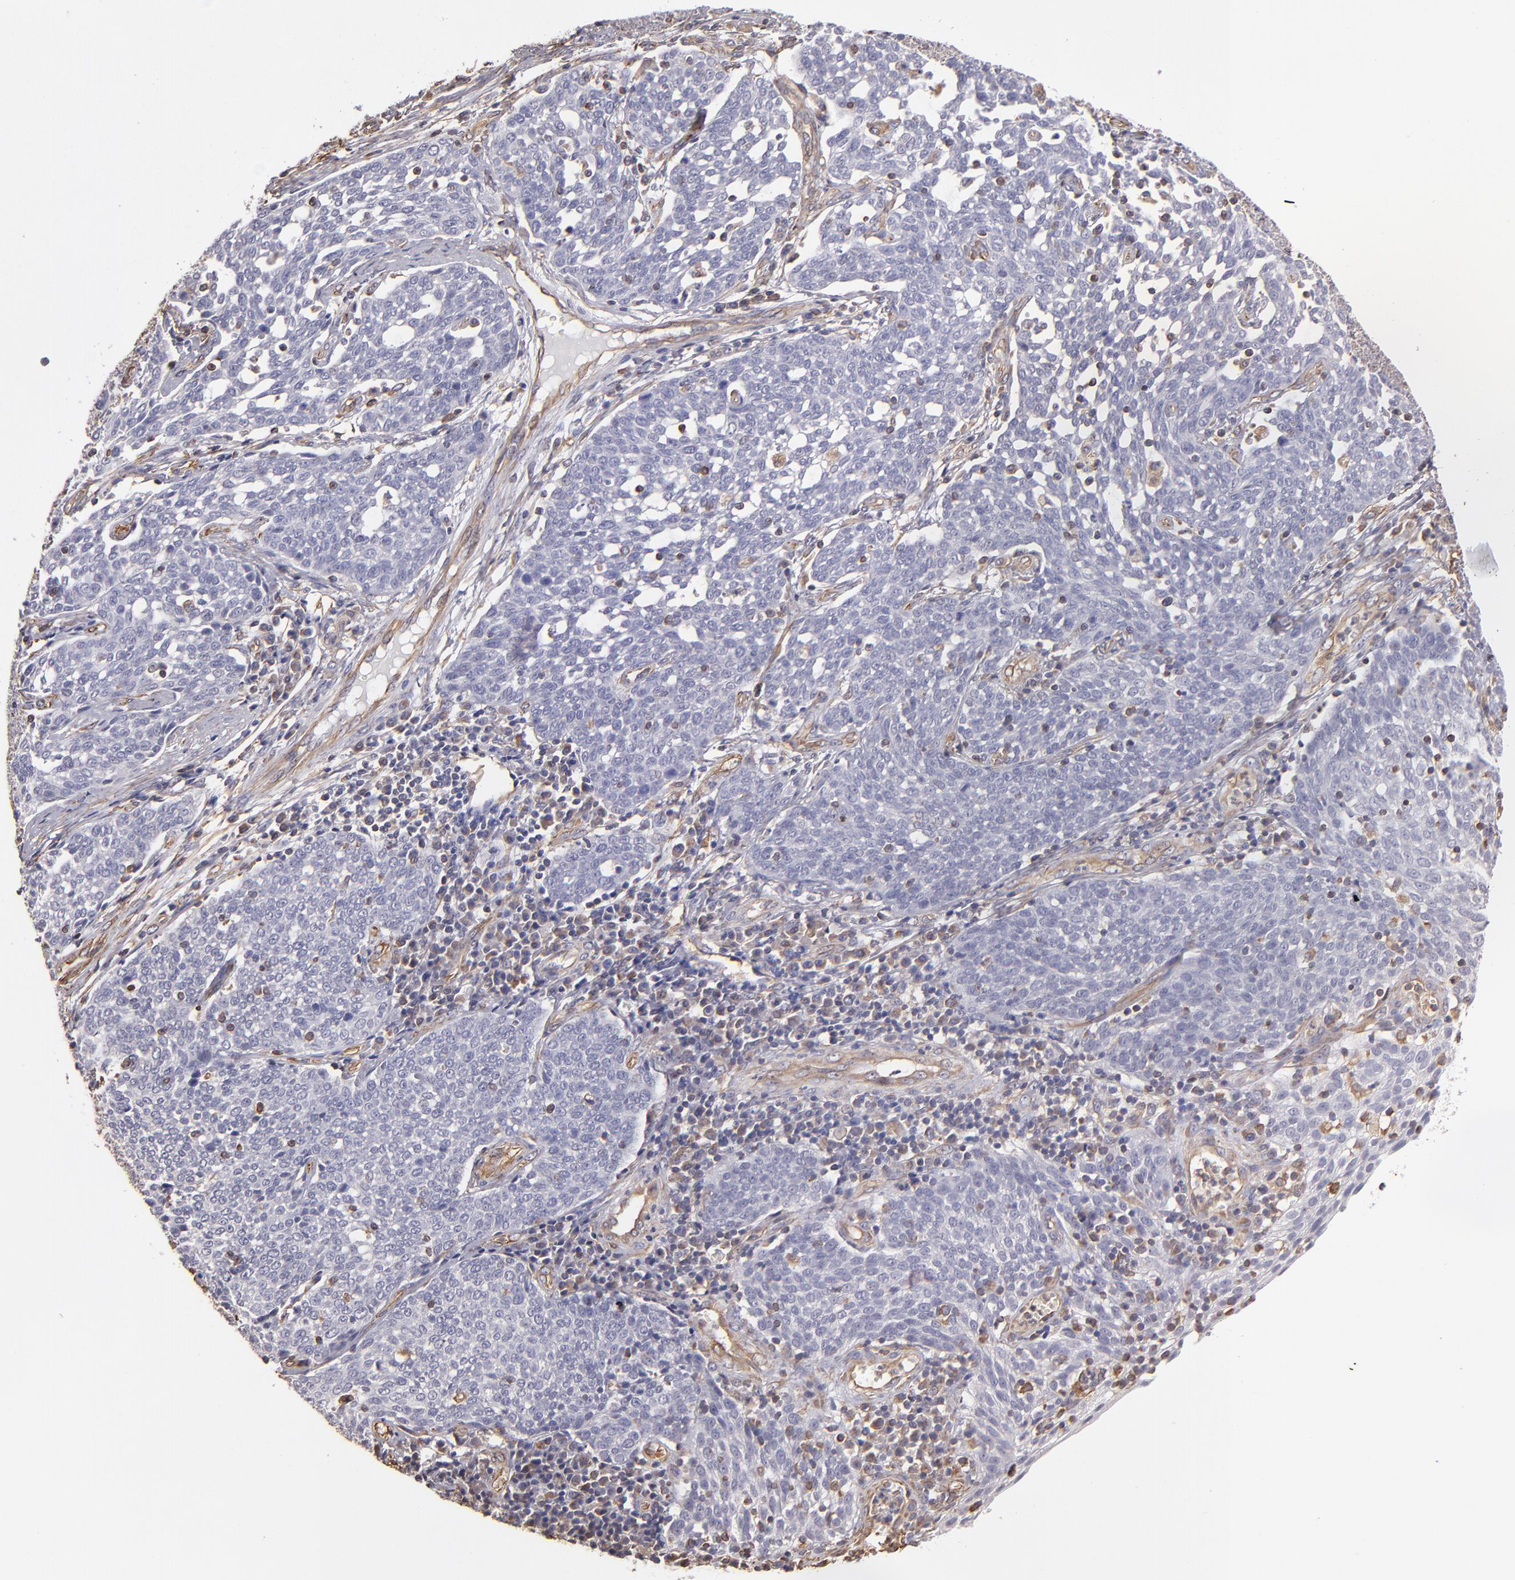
{"staining": {"intensity": "negative", "quantity": "none", "location": "none"}, "tissue": "cervical cancer", "cell_type": "Tumor cells", "image_type": "cancer", "snomed": [{"axis": "morphology", "description": "Squamous cell carcinoma, NOS"}, {"axis": "topography", "description": "Cervix"}], "caption": "Tumor cells show no significant positivity in cervical squamous cell carcinoma. (Brightfield microscopy of DAB immunohistochemistry at high magnification).", "gene": "ABCC1", "patient": {"sex": "female", "age": 34}}